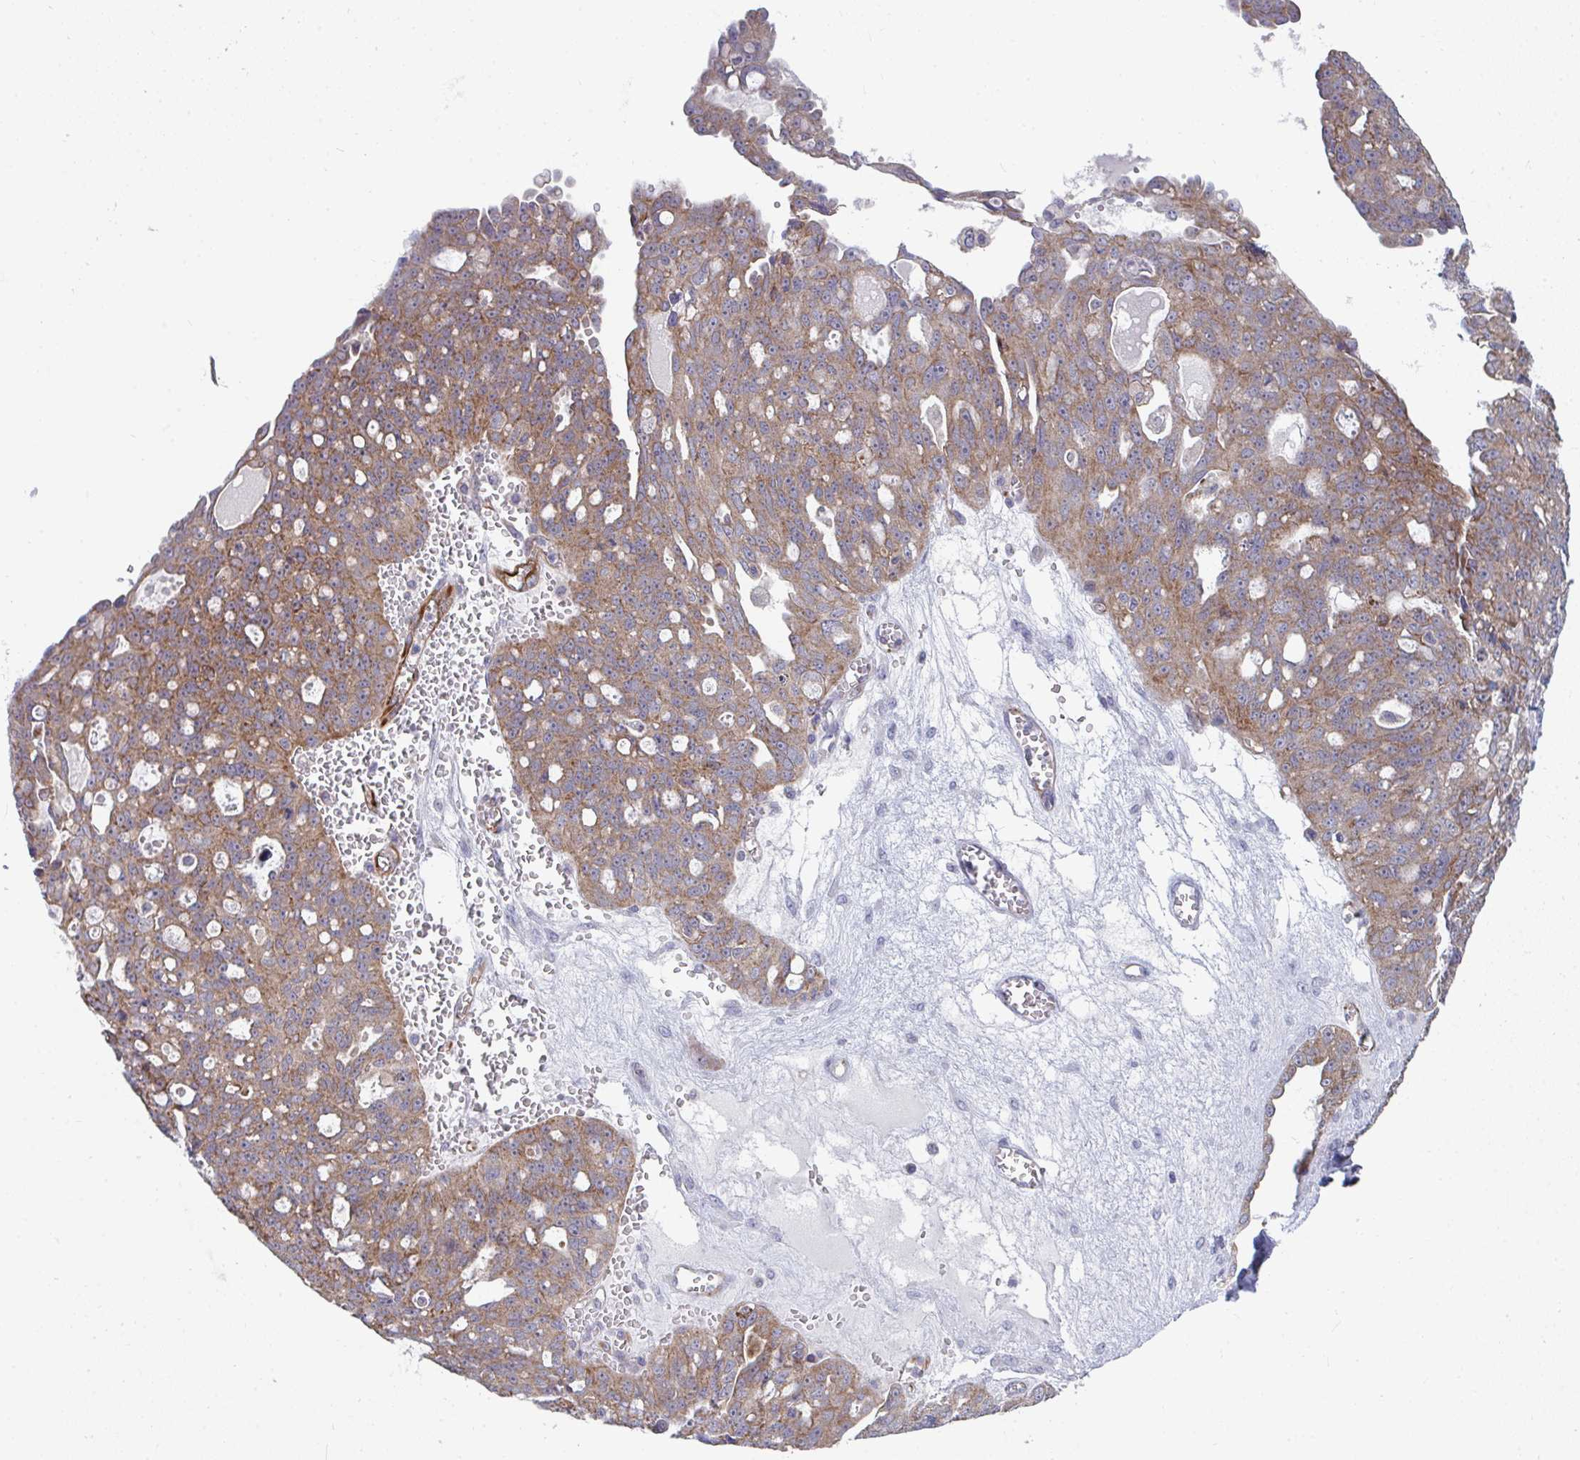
{"staining": {"intensity": "moderate", "quantity": ">75%", "location": "cytoplasmic/membranous"}, "tissue": "ovarian cancer", "cell_type": "Tumor cells", "image_type": "cancer", "snomed": [{"axis": "morphology", "description": "Carcinoma, endometroid"}, {"axis": "topography", "description": "Ovary"}], "caption": "Brown immunohistochemical staining in ovarian endometroid carcinoma exhibits moderate cytoplasmic/membranous positivity in about >75% of tumor cells.", "gene": "EIF1AD", "patient": {"sex": "female", "age": 70}}